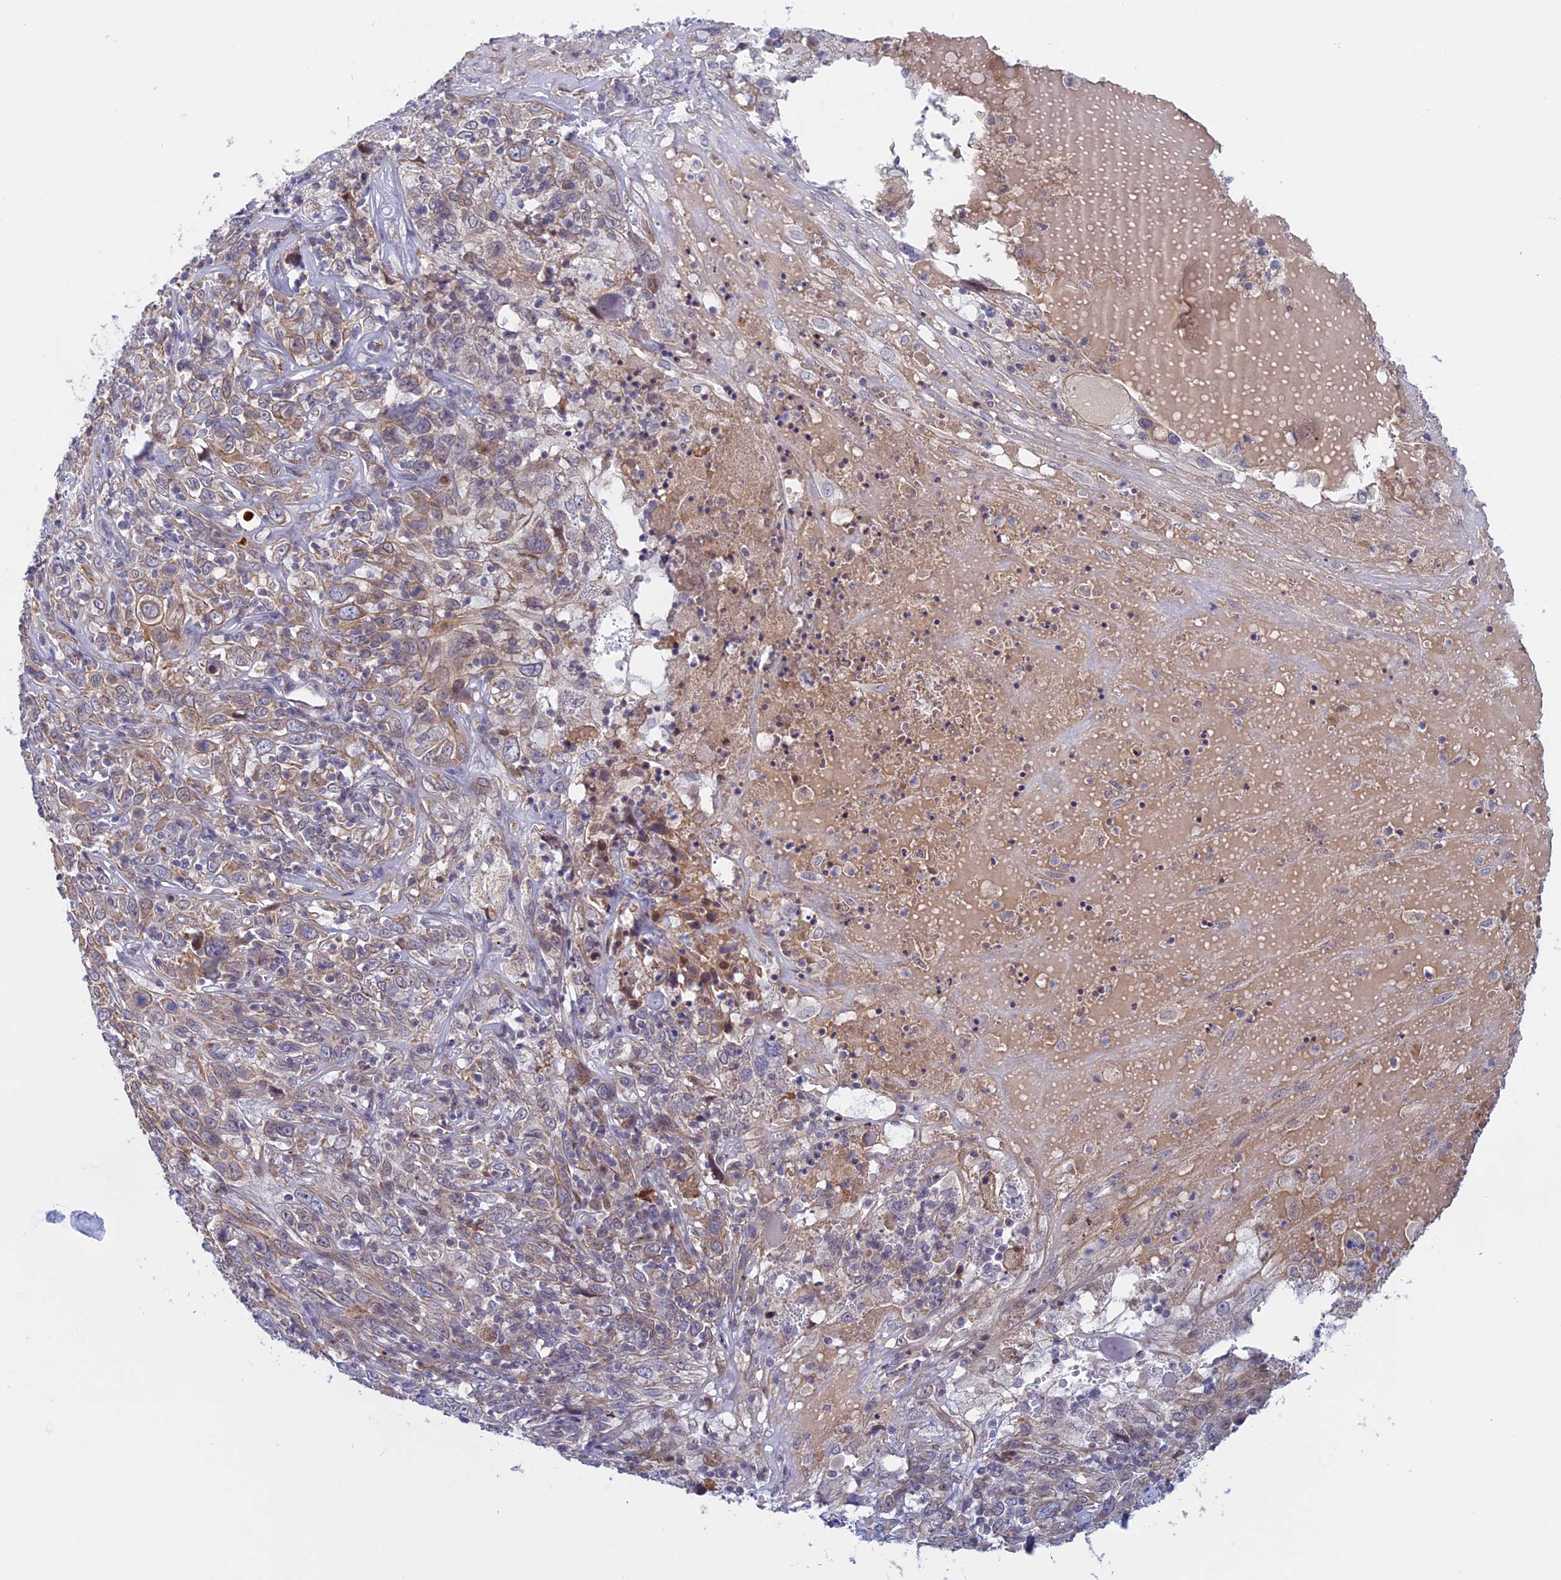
{"staining": {"intensity": "weak", "quantity": ">75%", "location": "cytoplasmic/membranous"}, "tissue": "cervical cancer", "cell_type": "Tumor cells", "image_type": "cancer", "snomed": [{"axis": "morphology", "description": "Squamous cell carcinoma, NOS"}, {"axis": "topography", "description": "Cervix"}], "caption": "Immunohistochemical staining of cervical squamous cell carcinoma exhibits weak cytoplasmic/membranous protein positivity in about >75% of tumor cells. (brown staining indicates protein expression, while blue staining denotes nuclei).", "gene": "FADS1", "patient": {"sex": "female", "age": 46}}